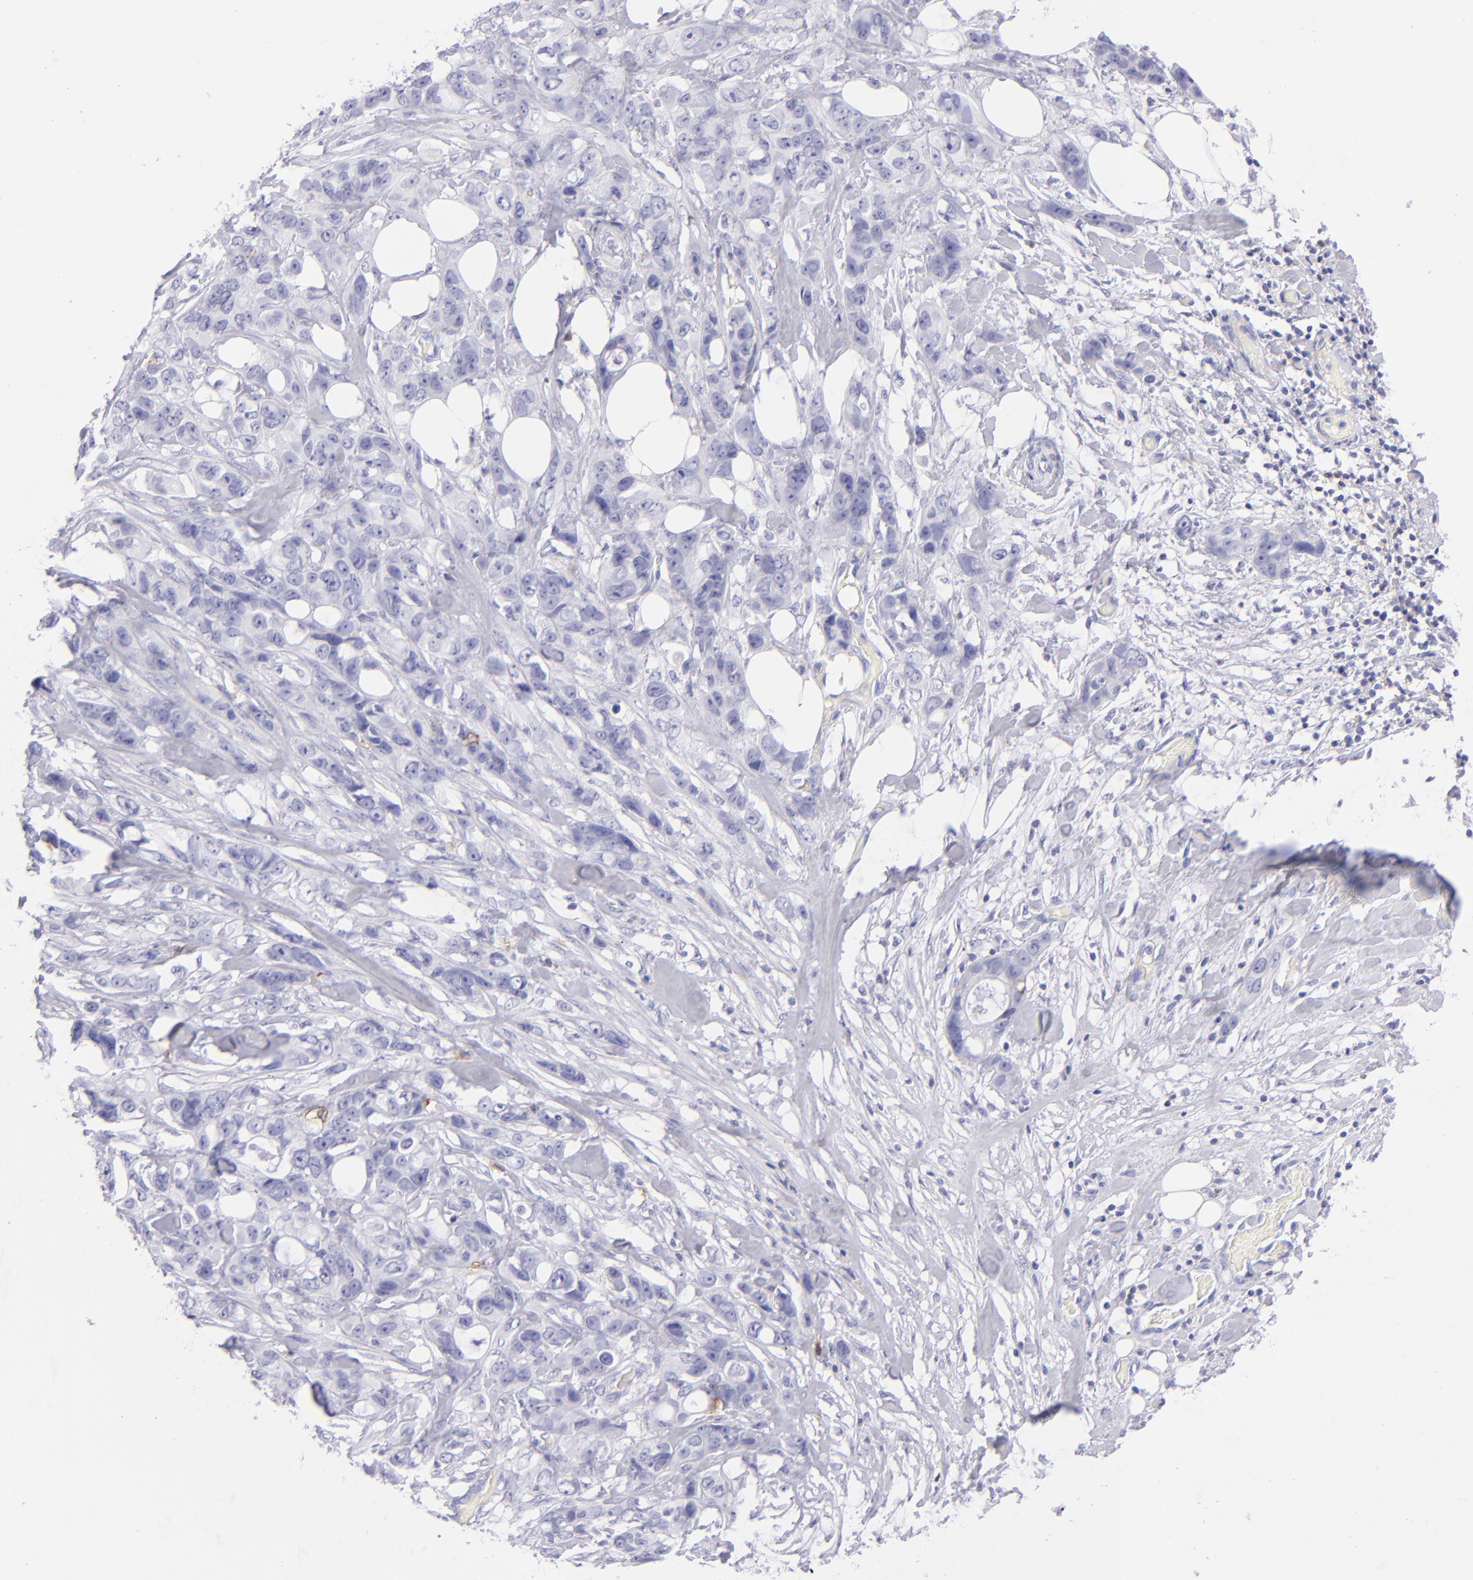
{"staining": {"intensity": "negative", "quantity": "none", "location": "none"}, "tissue": "stomach cancer", "cell_type": "Tumor cells", "image_type": "cancer", "snomed": [{"axis": "morphology", "description": "Adenocarcinoma, NOS"}, {"axis": "topography", "description": "Stomach, upper"}], "caption": "There is no significant expression in tumor cells of stomach cancer. (DAB IHC, high magnification).", "gene": "CD69", "patient": {"sex": "male", "age": 47}}